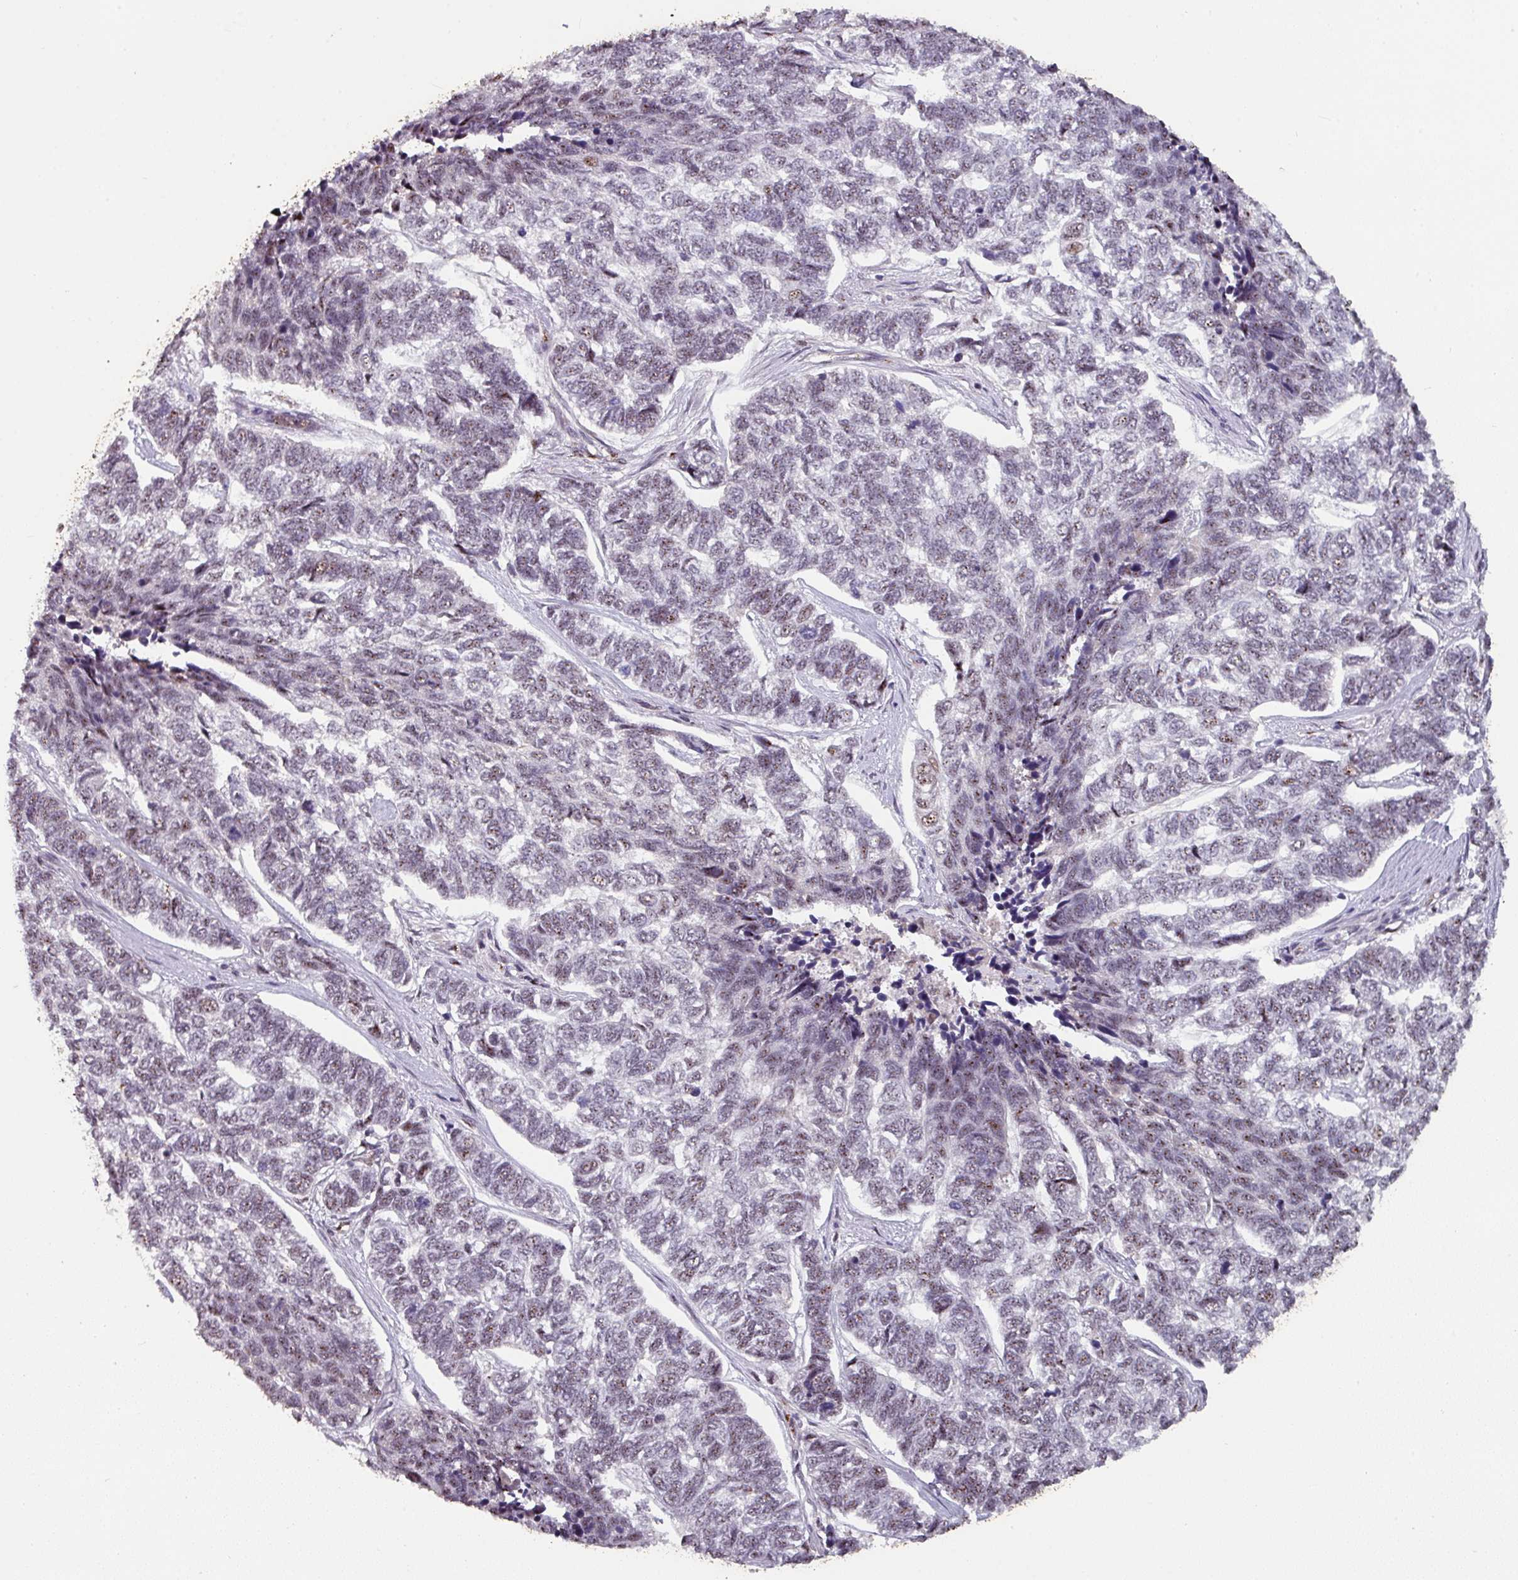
{"staining": {"intensity": "moderate", "quantity": "25%-75%", "location": "nuclear"}, "tissue": "skin cancer", "cell_type": "Tumor cells", "image_type": "cancer", "snomed": [{"axis": "morphology", "description": "Basal cell carcinoma"}, {"axis": "topography", "description": "Skin"}], "caption": "Skin cancer (basal cell carcinoma) stained with DAB (3,3'-diaminobenzidine) immunohistochemistry reveals medium levels of moderate nuclear positivity in about 25%-75% of tumor cells.", "gene": "SIDT2", "patient": {"sex": "female", "age": 65}}